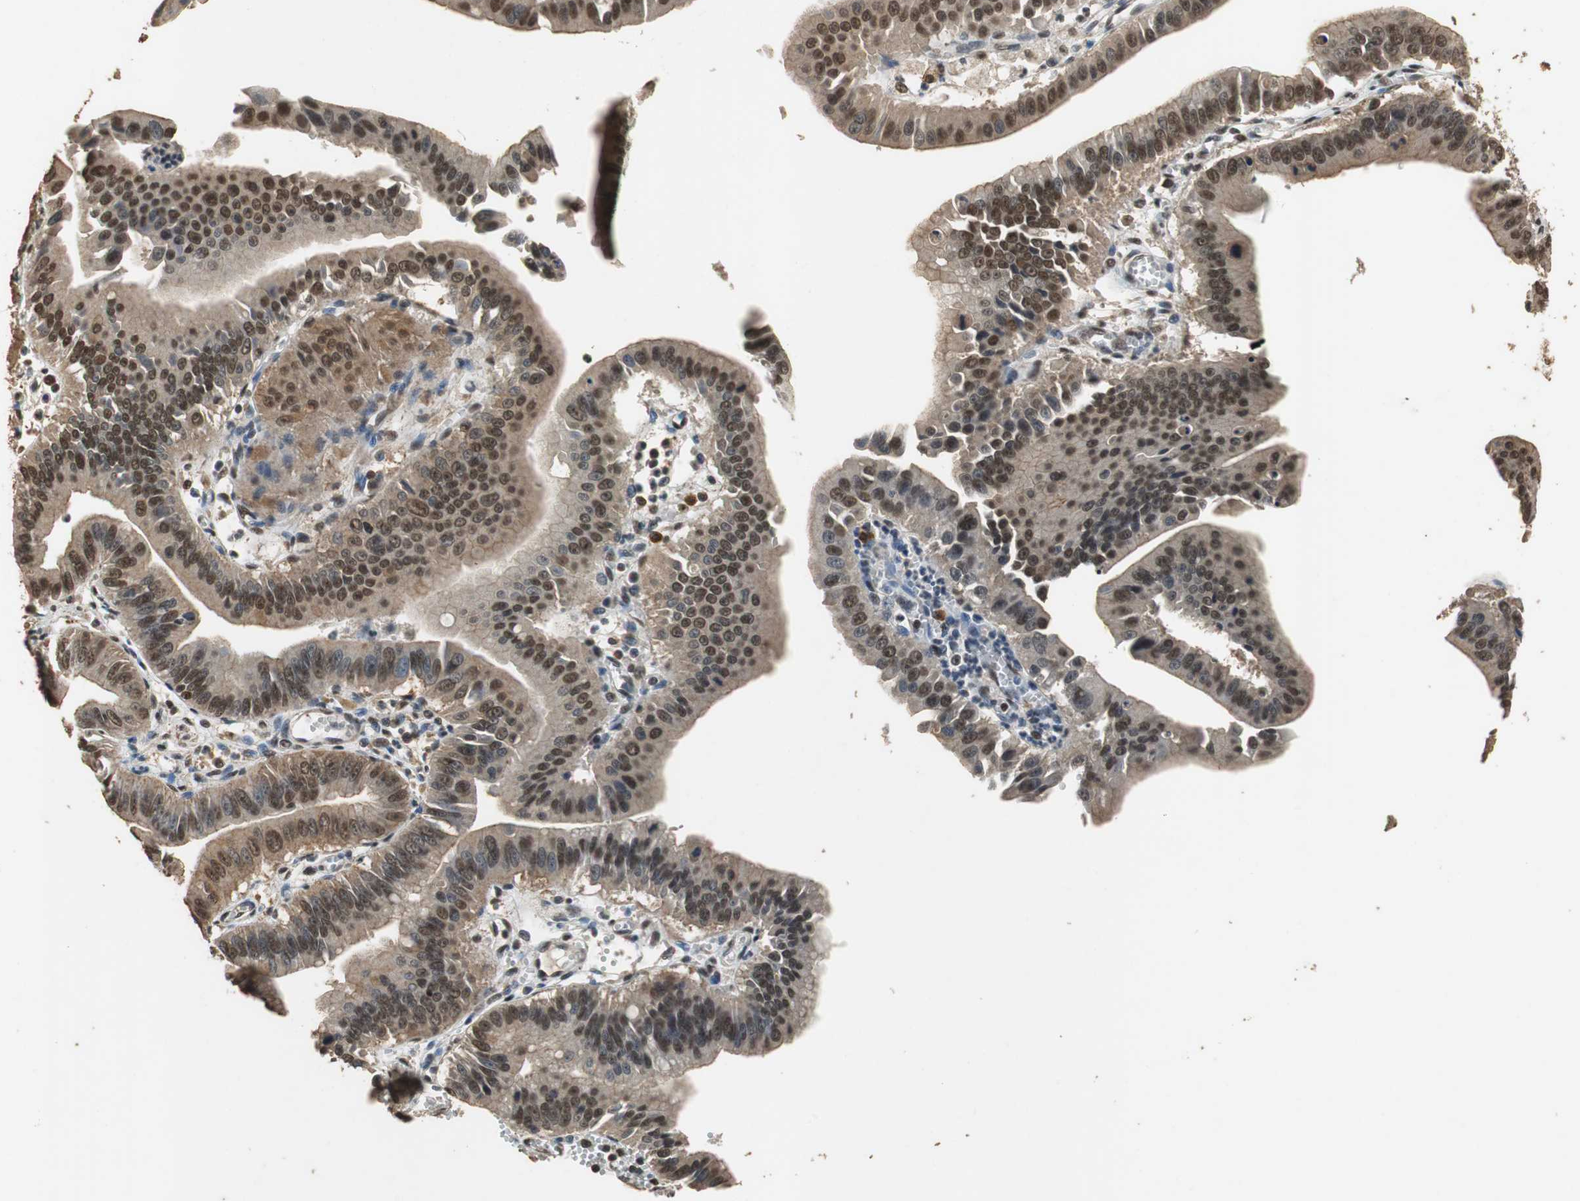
{"staining": {"intensity": "strong", "quantity": ">75%", "location": "cytoplasmic/membranous,nuclear"}, "tissue": "pancreatic cancer", "cell_type": "Tumor cells", "image_type": "cancer", "snomed": [{"axis": "morphology", "description": "Normal tissue, NOS"}, {"axis": "topography", "description": "Lymph node"}], "caption": "Tumor cells demonstrate strong cytoplasmic/membranous and nuclear expression in about >75% of cells in pancreatic cancer.", "gene": "ZNF18", "patient": {"sex": "male", "age": 50}}